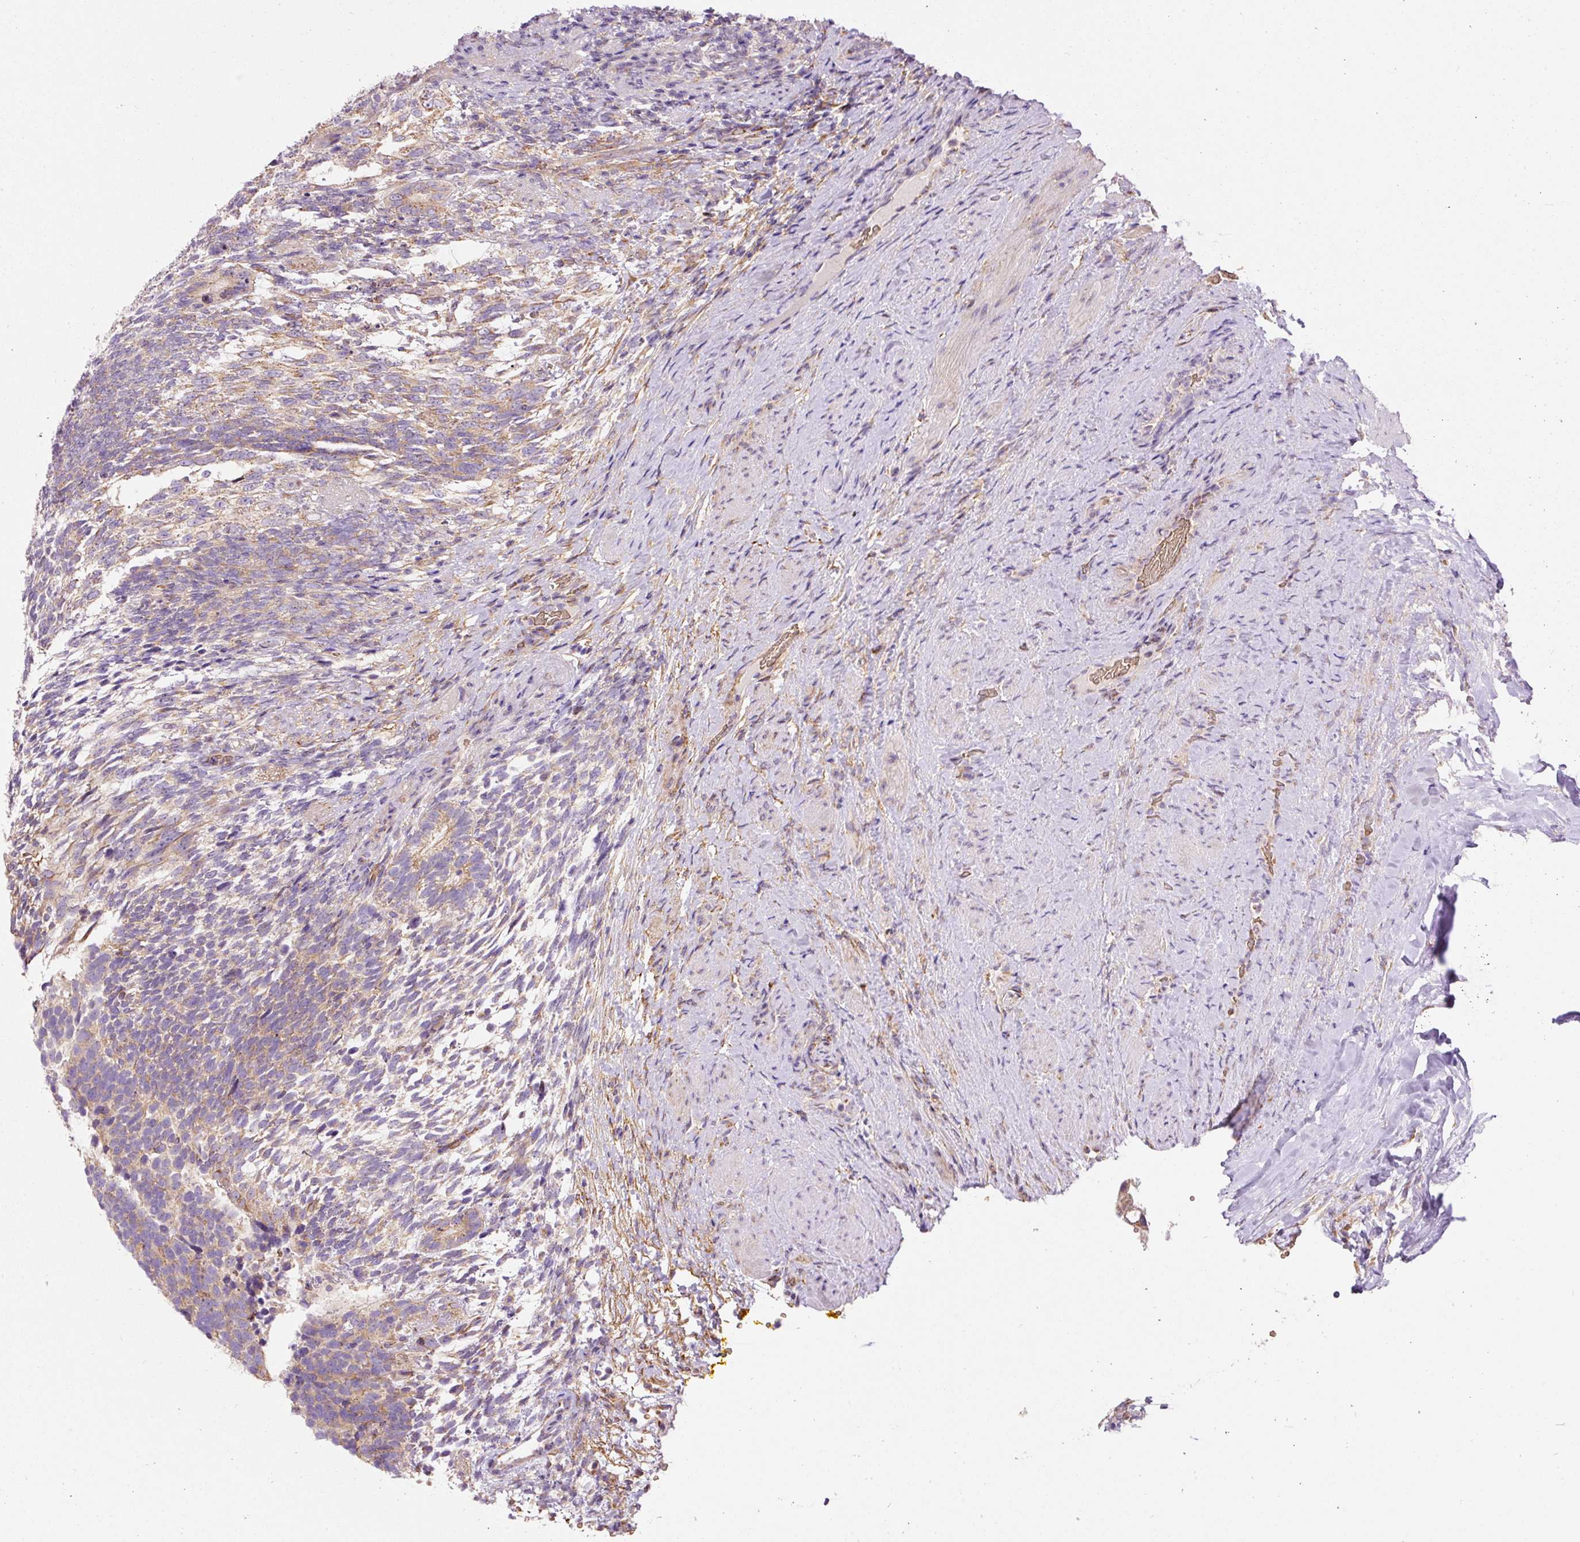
{"staining": {"intensity": "weak", "quantity": ">75%", "location": "cytoplasmic/membranous"}, "tissue": "testis cancer", "cell_type": "Tumor cells", "image_type": "cancer", "snomed": [{"axis": "morphology", "description": "Carcinoma, Embryonal, NOS"}, {"axis": "topography", "description": "Testis"}], "caption": "Testis cancer stained with DAB immunohistochemistry (IHC) displays low levels of weak cytoplasmic/membranous positivity in about >75% of tumor cells.", "gene": "PRRC2A", "patient": {"sex": "male", "age": 23}}